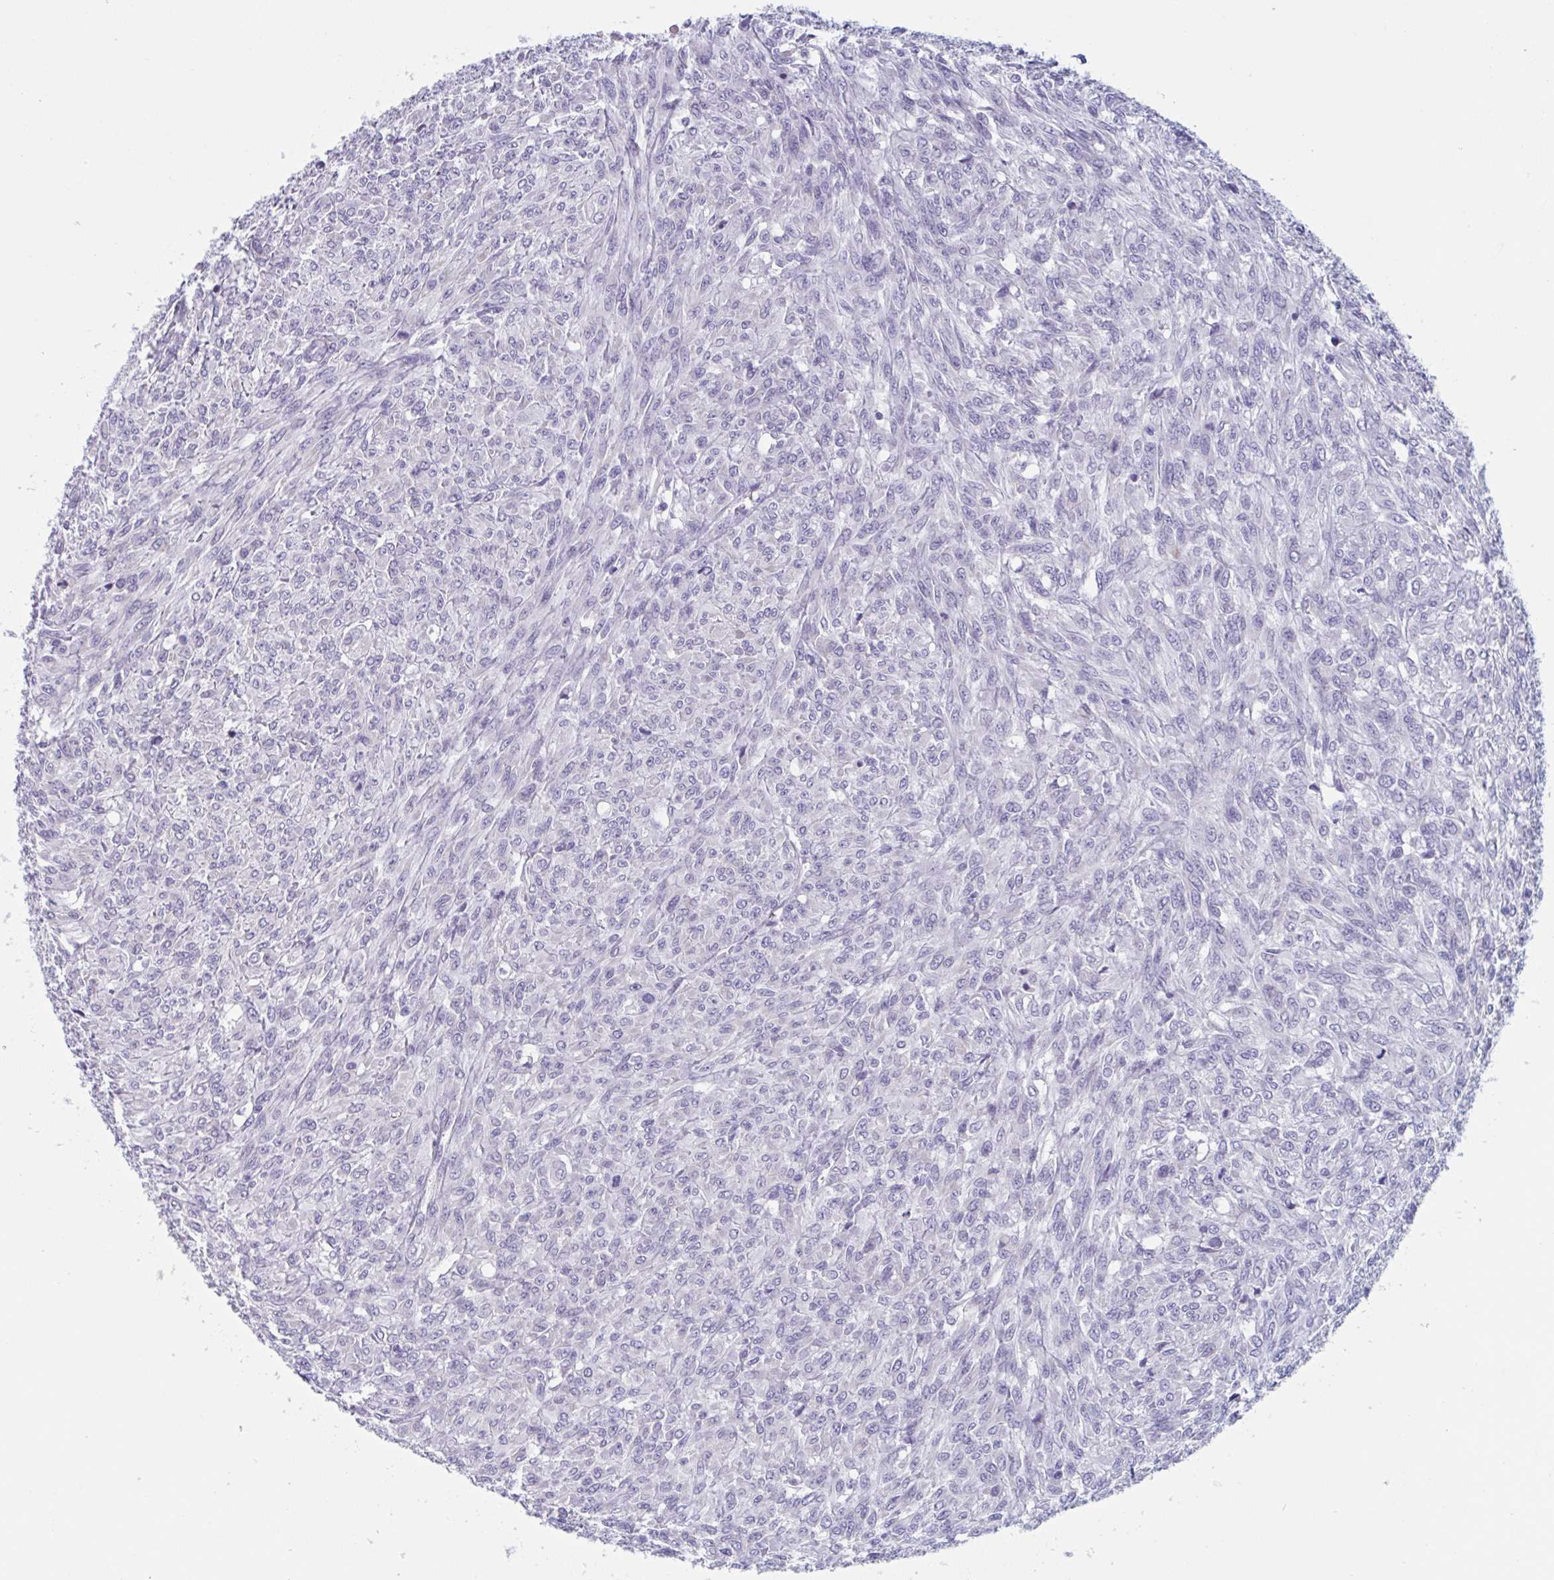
{"staining": {"intensity": "negative", "quantity": "none", "location": "none"}, "tissue": "renal cancer", "cell_type": "Tumor cells", "image_type": "cancer", "snomed": [{"axis": "morphology", "description": "Adenocarcinoma, NOS"}, {"axis": "topography", "description": "Kidney"}], "caption": "Photomicrograph shows no protein staining in tumor cells of renal cancer tissue.", "gene": "HSD11B2", "patient": {"sex": "male", "age": 58}}